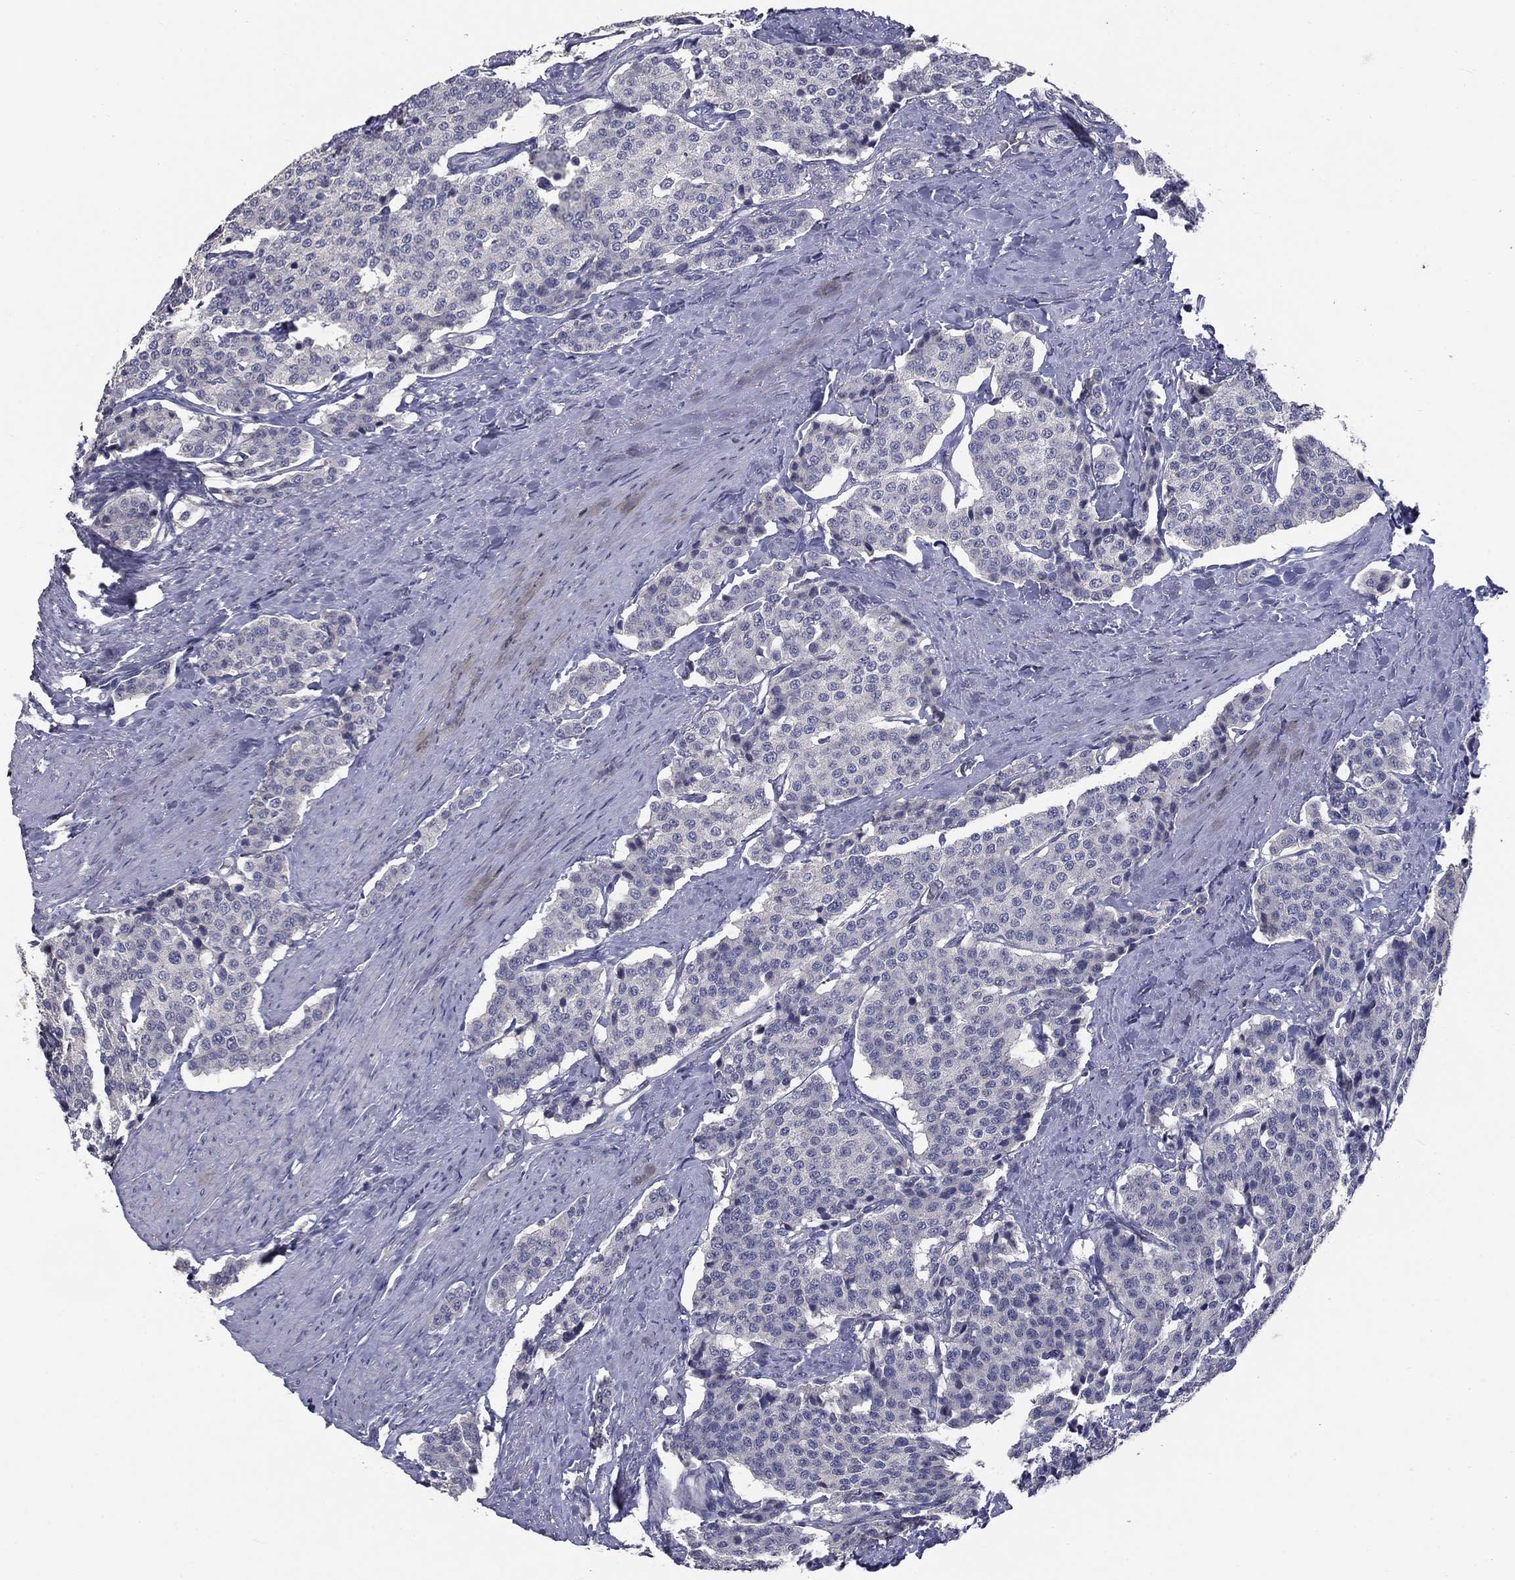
{"staining": {"intensity": "negative", "quantity": "none", "location": "none"}, "tissue": "carcinoid", "cell_type": "Tumor cells", "image_type": "cancer", "snomed": [{"axis": "morphology", "description": "Carcinoid, malignant, NOS"}, {"axis": "topography", "description": "Small intestine"}], "caption": "An immunohistochemistry (IHC) photomicrograph of carcinoid is shown. There is no staining in tumor cells of carcinoid. Brightfield microscopy of immunohistochemistry (IHC) stained with DAB (3,3'-diaminobenzidine) (brown) and hematoxylin (blue), captured at high magnification.", "gene": "CD274", "patient": {"sex": "female", "age": 58}}